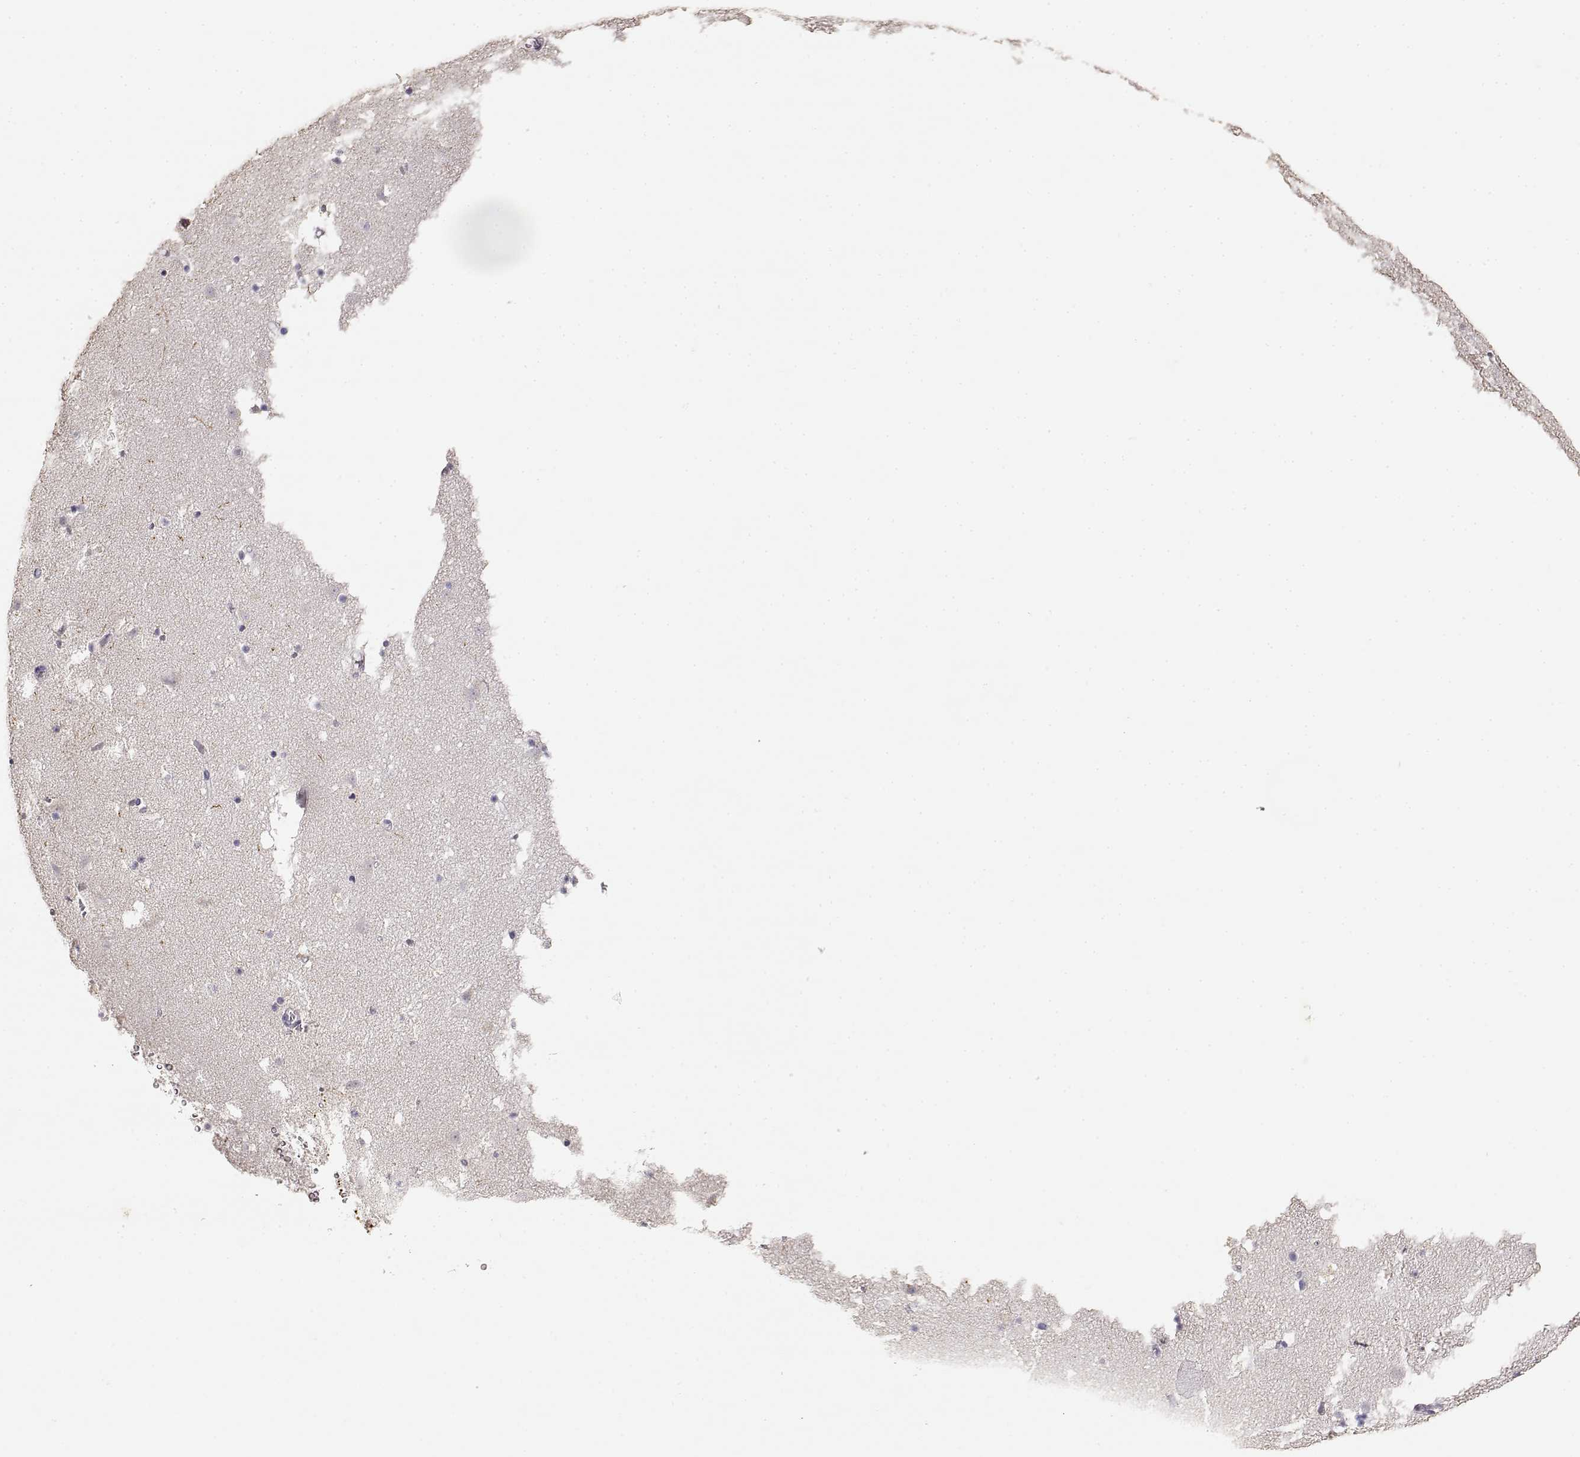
{"staining": {"intensity": "negative", "quantity": "none", "location": "none"}, "tissue": "caudate", "cell_type": "Glial cells", "image_type": "normal", "snomed": [{"axis": "morphology", "description": "Normal tissue, NOS"}, {"axis": "topography", "description": "Lateral ventricle wall"}], "caption": "Immunohistochemistry micrograph of normal caudate: caudate stained with DAB (3,3'-diaminobenzidine) shows no significant protein positivity in glial cells. (DAB (3,3'-diaminobenzidine) immunohistochemistry, high magnification).", "gene": "TNFRSF10C", "patient": {"sex": "female", "age": 42}}